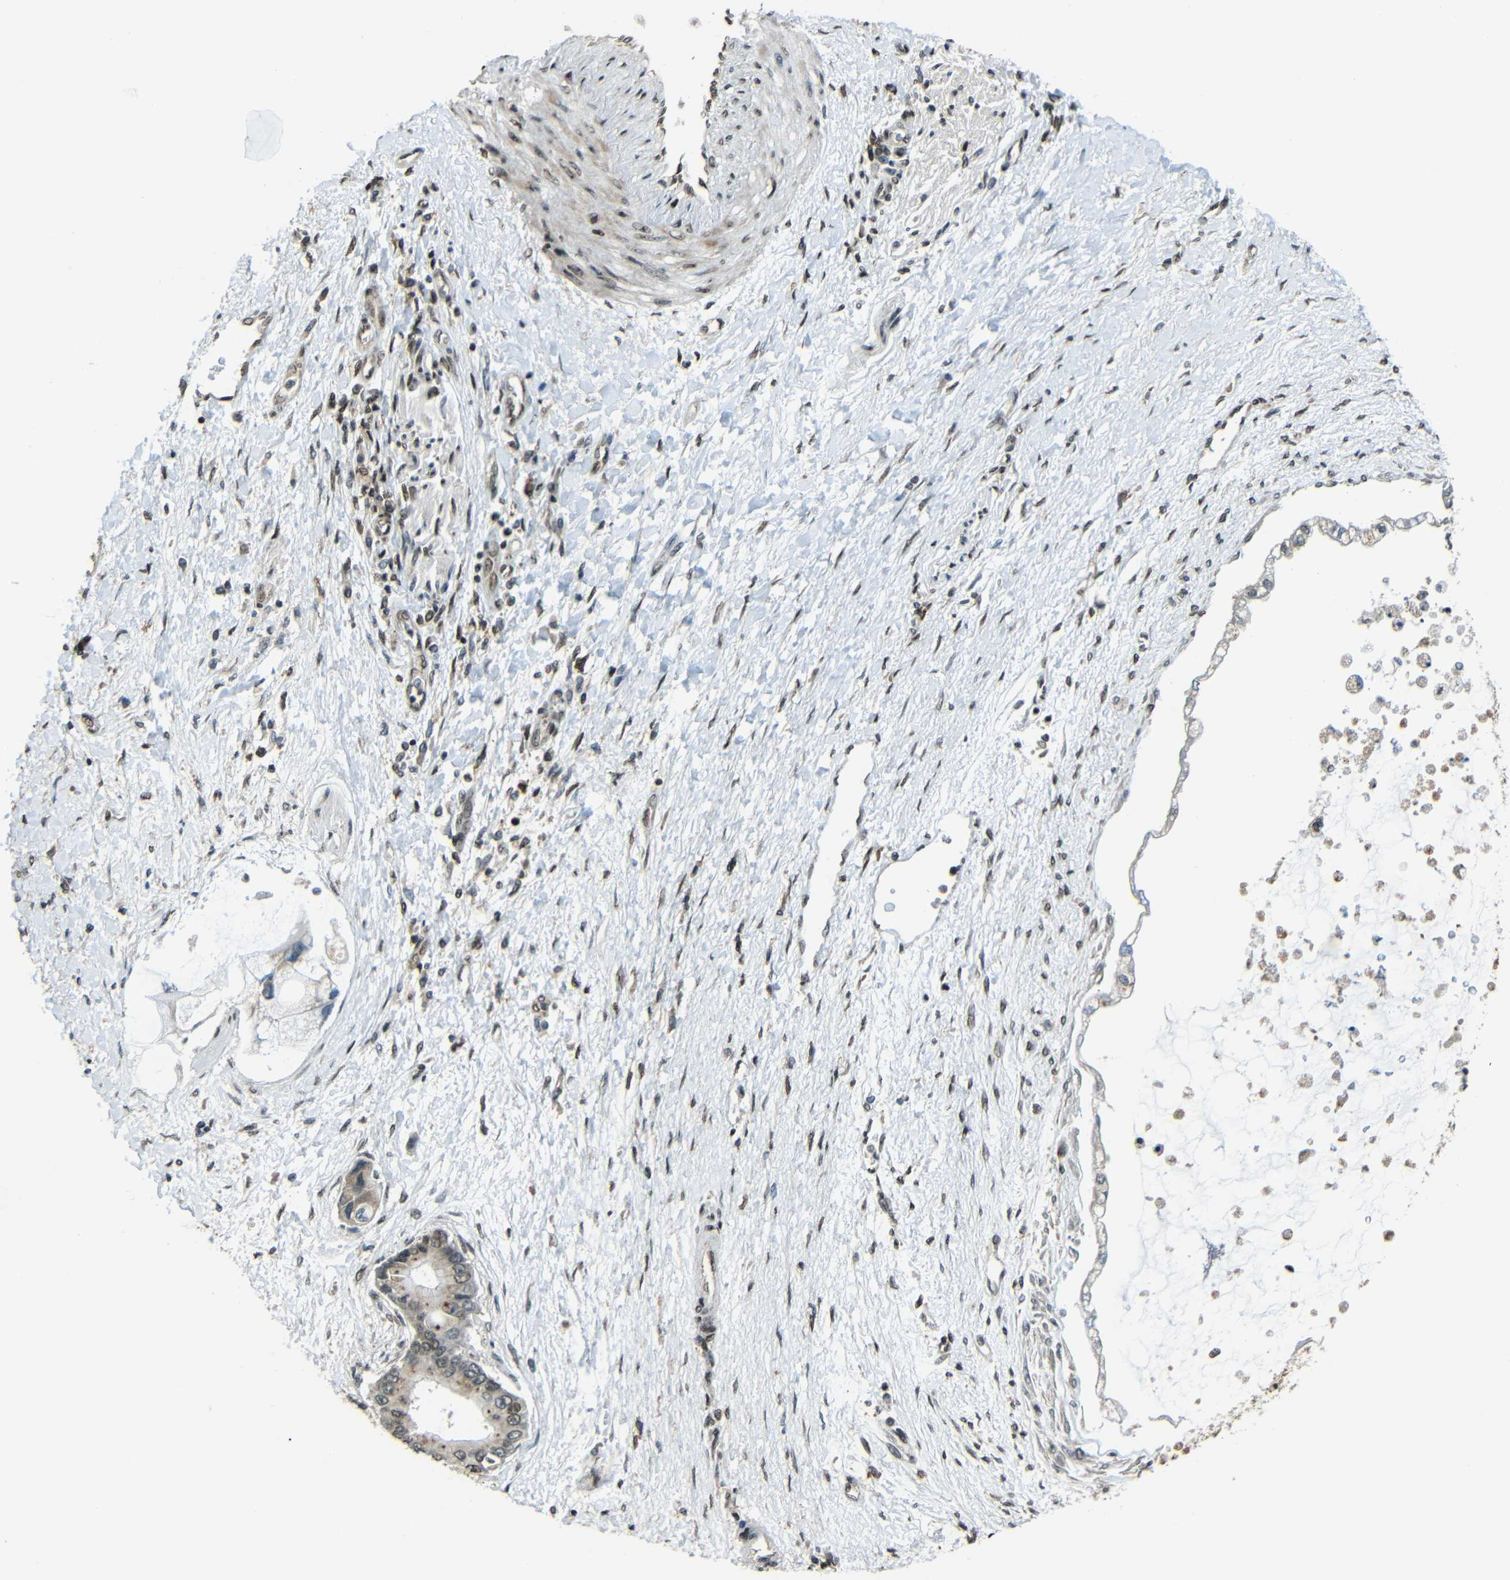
{"staining": {"intensity": "weak", "quantity": "25%-75%", "location": "cytoplasmic/membranous"}, "tissue": "liver cancer", "cell_type": "Tumor cells", "image_type": "cancer", "snomed": [{"axis": "morphology", "description": "Cholangiocarcinoma"}, {"axis": "topography", "description": "Liver"}], "caption": "A micrograph of liver cancer stained for a protein exhibits weak cytoplasmic/membranous brown staining in tumor cells.", "gene": "PSIP1", "patient": {"sex": "male", "age": 50}}